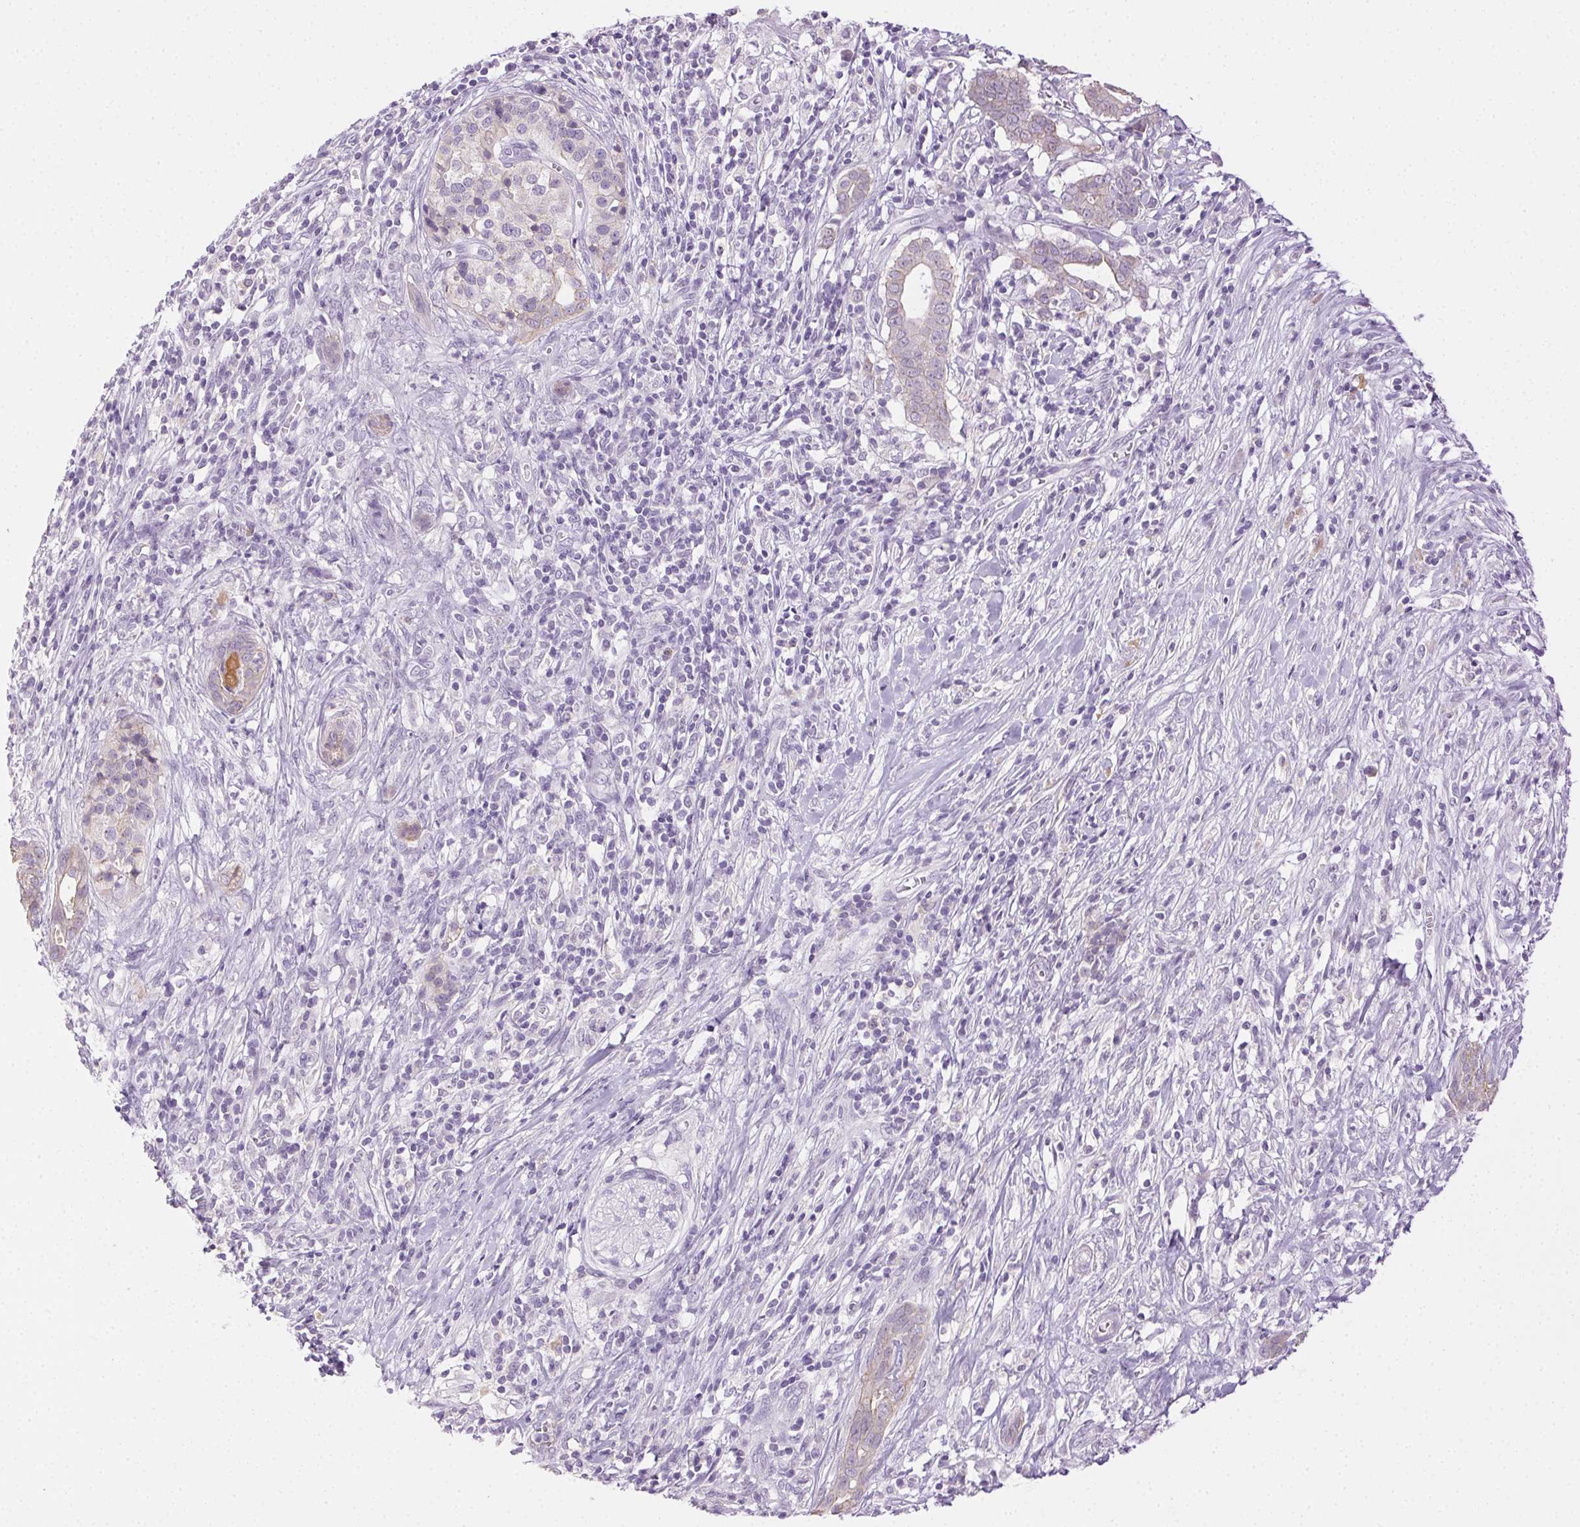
{"staining": {"intensity": "negative", "quantity": "none", "location": "none"}, "tissue": "pancreatic cancer", "cell_type": "Tumor cells", "image_type": "cancer", "snomed": [{"axis": "morphology", "description": "Adenocarcinoma, NOS"}, {"axis": "topography", "description": "Pancreas"}], "caption": "This is a image of immunohistochemistry (IHC) staining of pancreatic cancer, which shows no positivity in tumor cells.", "gene": "CLDN10", "patient": {"sex": "male", "age": 61}}